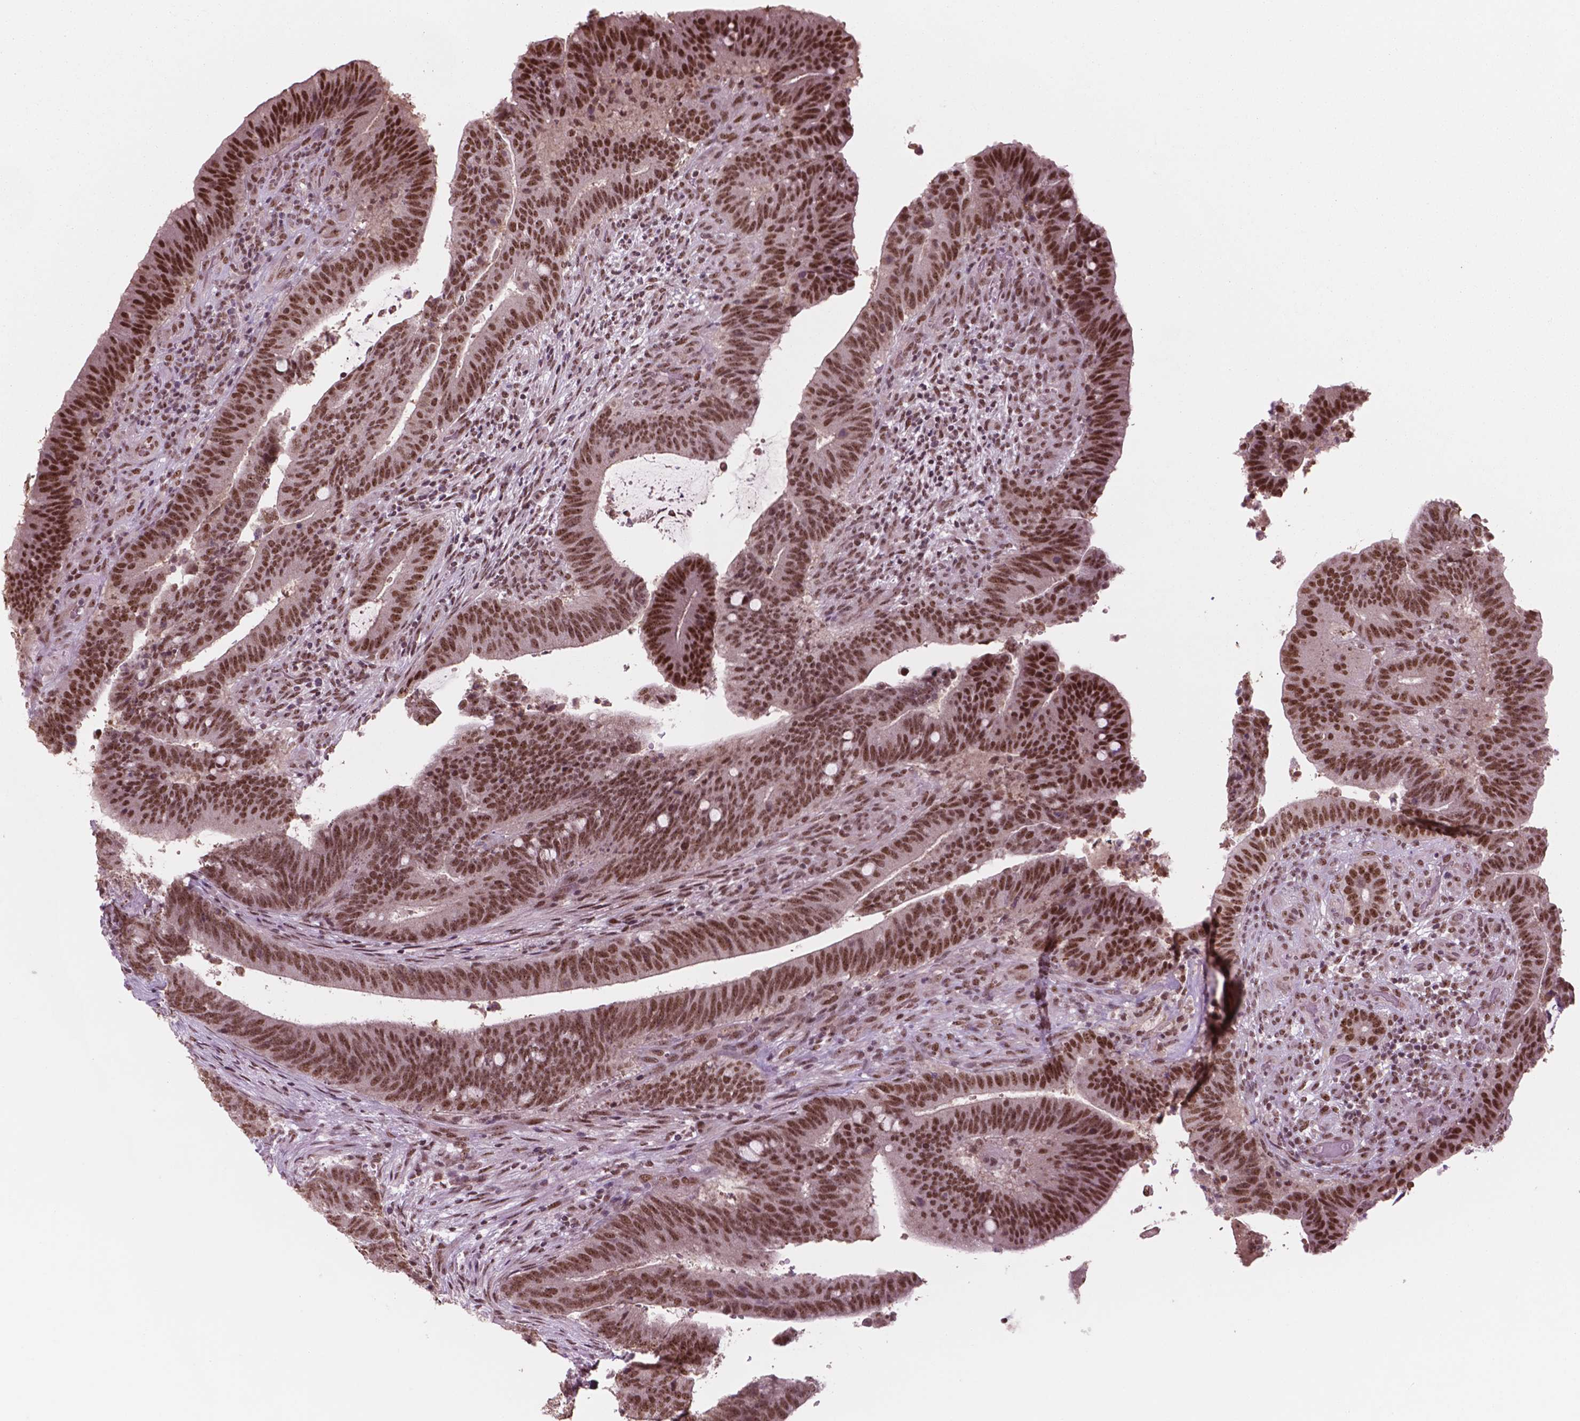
{"staining": {"intensity": "strong", "quantity": ">75%", "location": "nuclear"}, "tissue": "colorectal cancer", "cell_type": "Tumor cells", "image_type": "cancer", "snomed": [{"axis": "morphology", "description": "Adenocarcinoma, NOS"}, {"axis": "topography", "description": "Colon"}], "caption": "Brown immunohistochemical staining in human colorectal adenocarcinoma shows strong nuclear positivity in about >75% of tumor cells.", "gene": "POLR2E", "patient": {"sex": "female", "age": 43}}